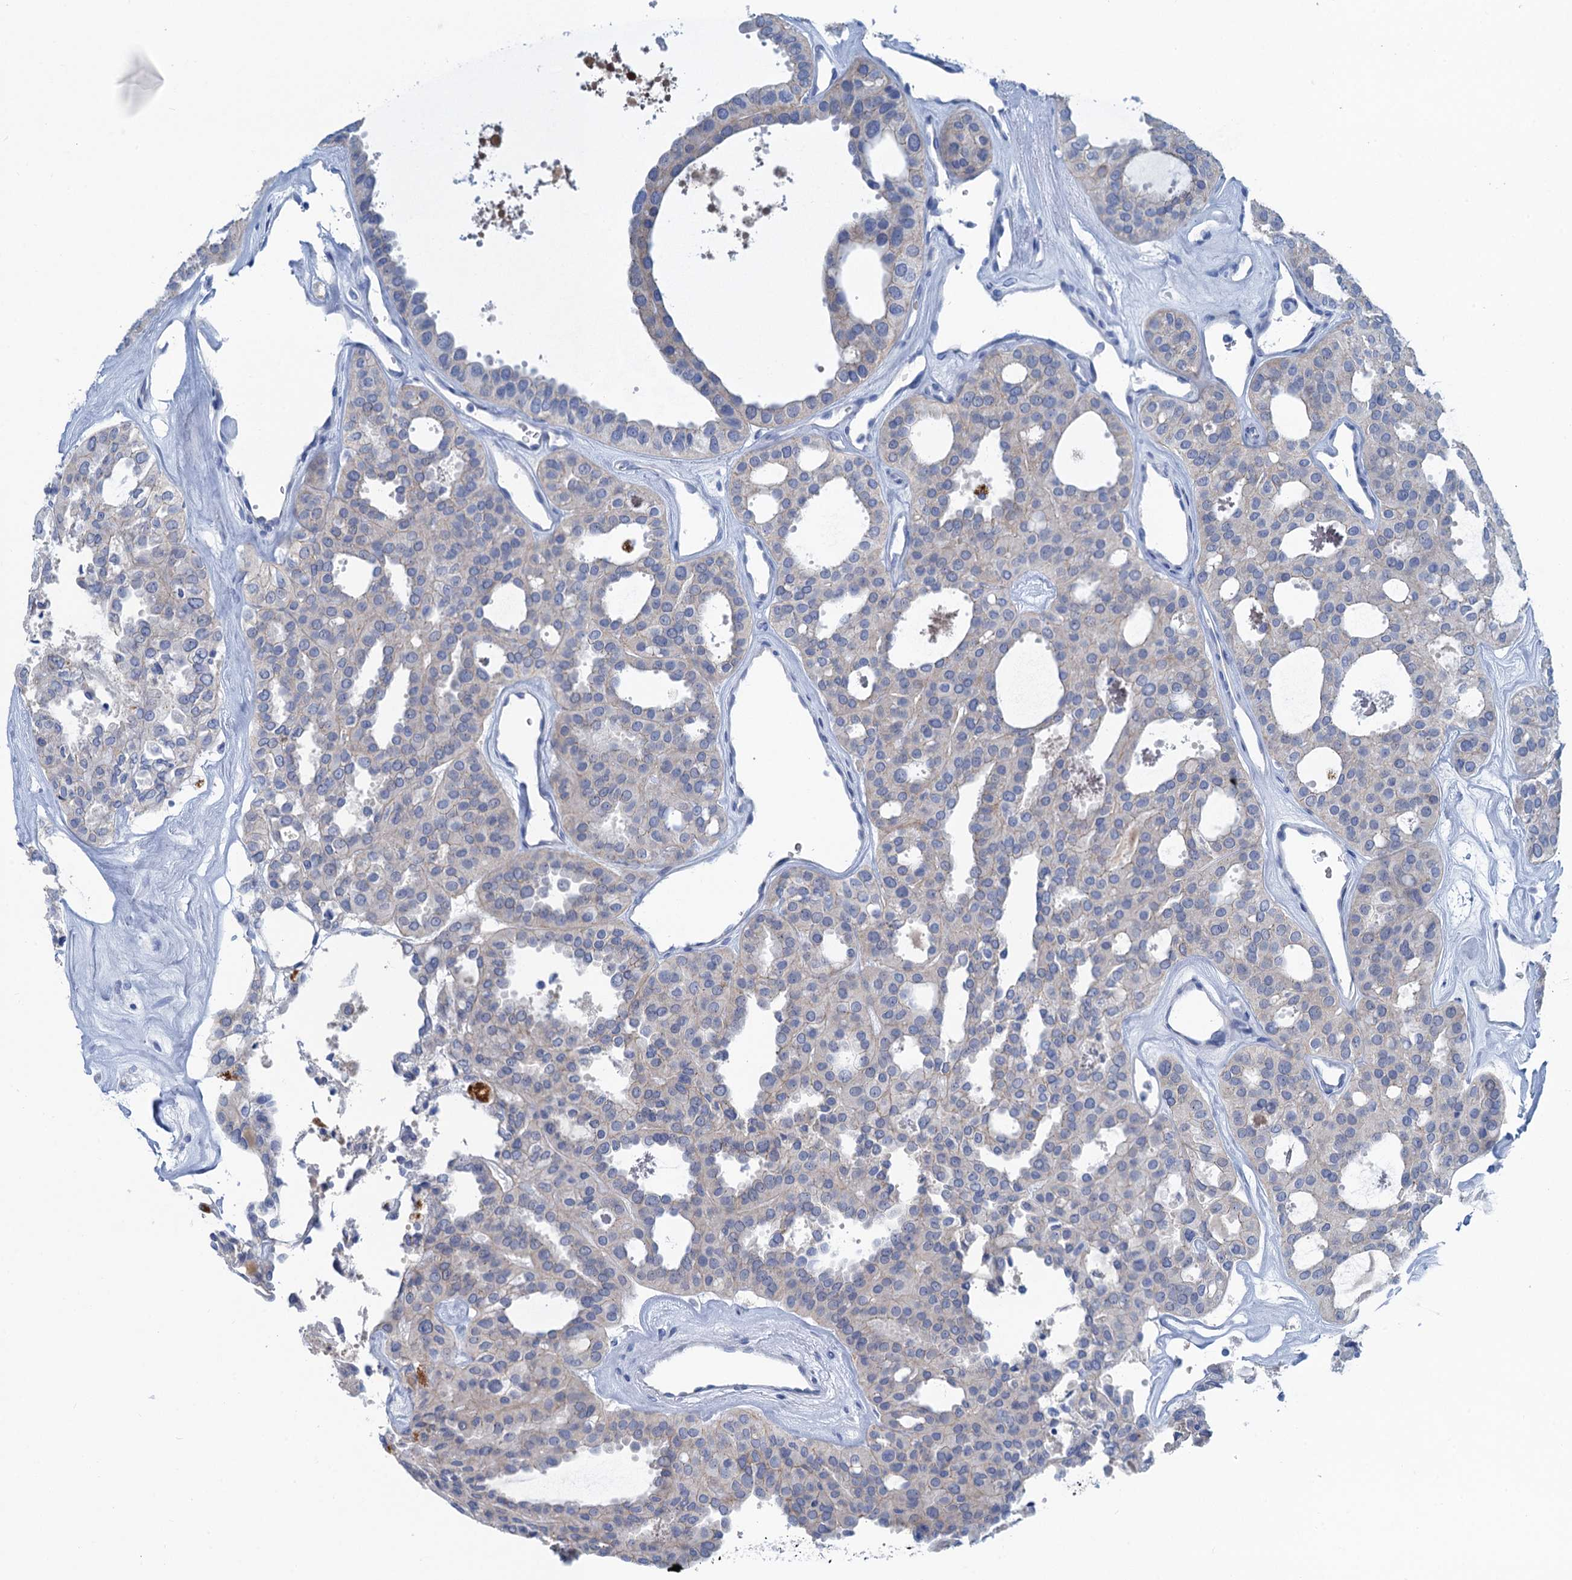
{"staining": {"intensity": "negative", "quantity": "none", "location": "none"}, "tissue": "thyroid cancer", "cell_type": "Tumor cells", "image_type": "cancer", "snomed": [{"axis": "morphology", "description": "Follicular adenoma carcinoma, NOS"}, {"axis": "topography", "description": "Thyroid gland"}], "caption": "Tumor cells show no significant protein expression in thyroid follicular adenoma carcinoma.", "gene": "MYADML2", "patient": {"sex": "male", "age": 75}}